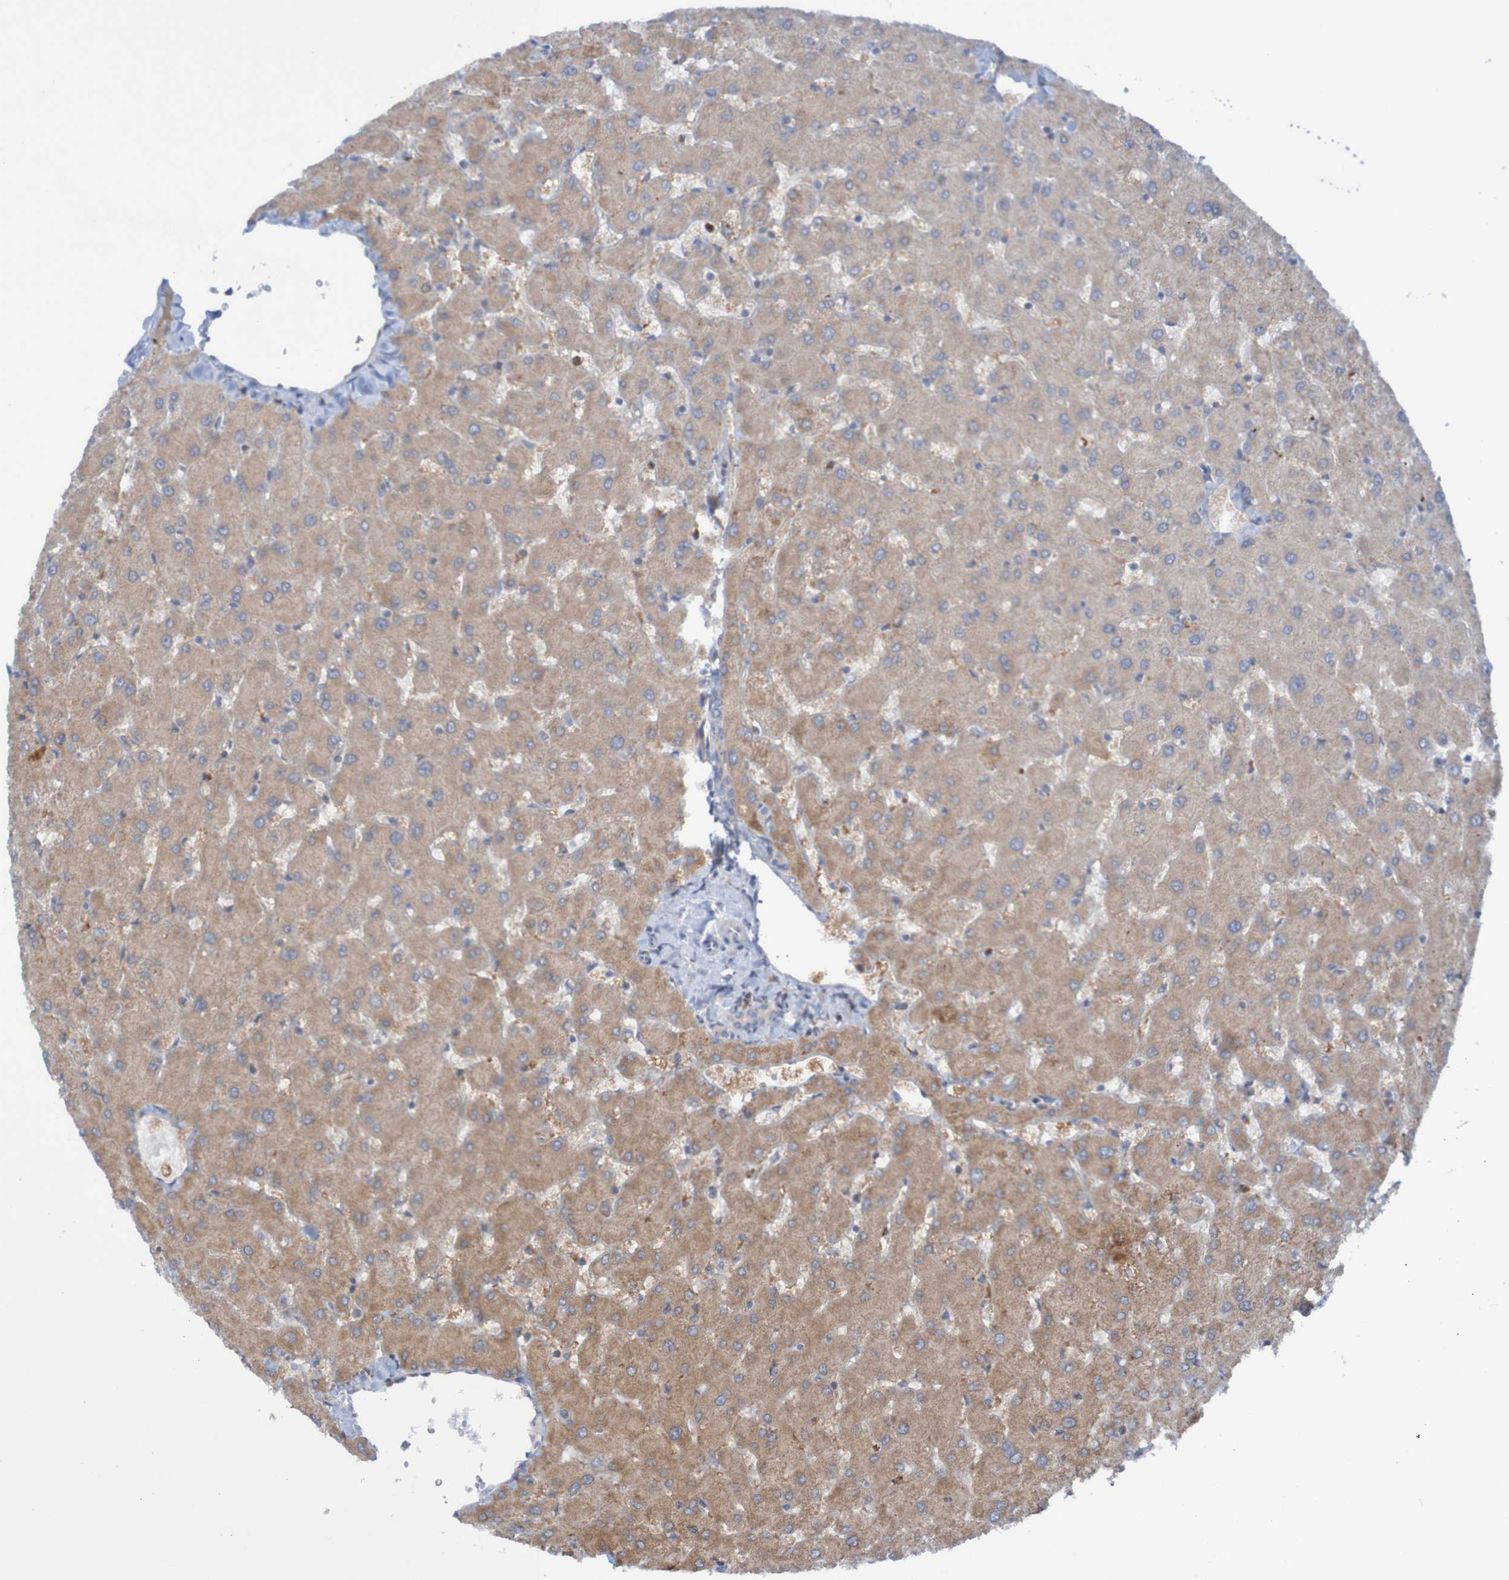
{"staining": {"intensity": "weak", "quantity": "<25%", "location": "cytoplasmic/membranous"}, "tissue": "liver", "cell_type": "Cholangiocytes", "image_type": "normal", "snomed": [{"axis": "morphology", "description": "Normal tissue, NOS"}, {"axis": "topography", "description": "Liver"}], "caption": "This is a image of IHC staining of unremarkable liver, which shows no positivity in cholangiocytes.", "gene": "ANGPT4", "patient": {"sex": "female", "age": 63}}